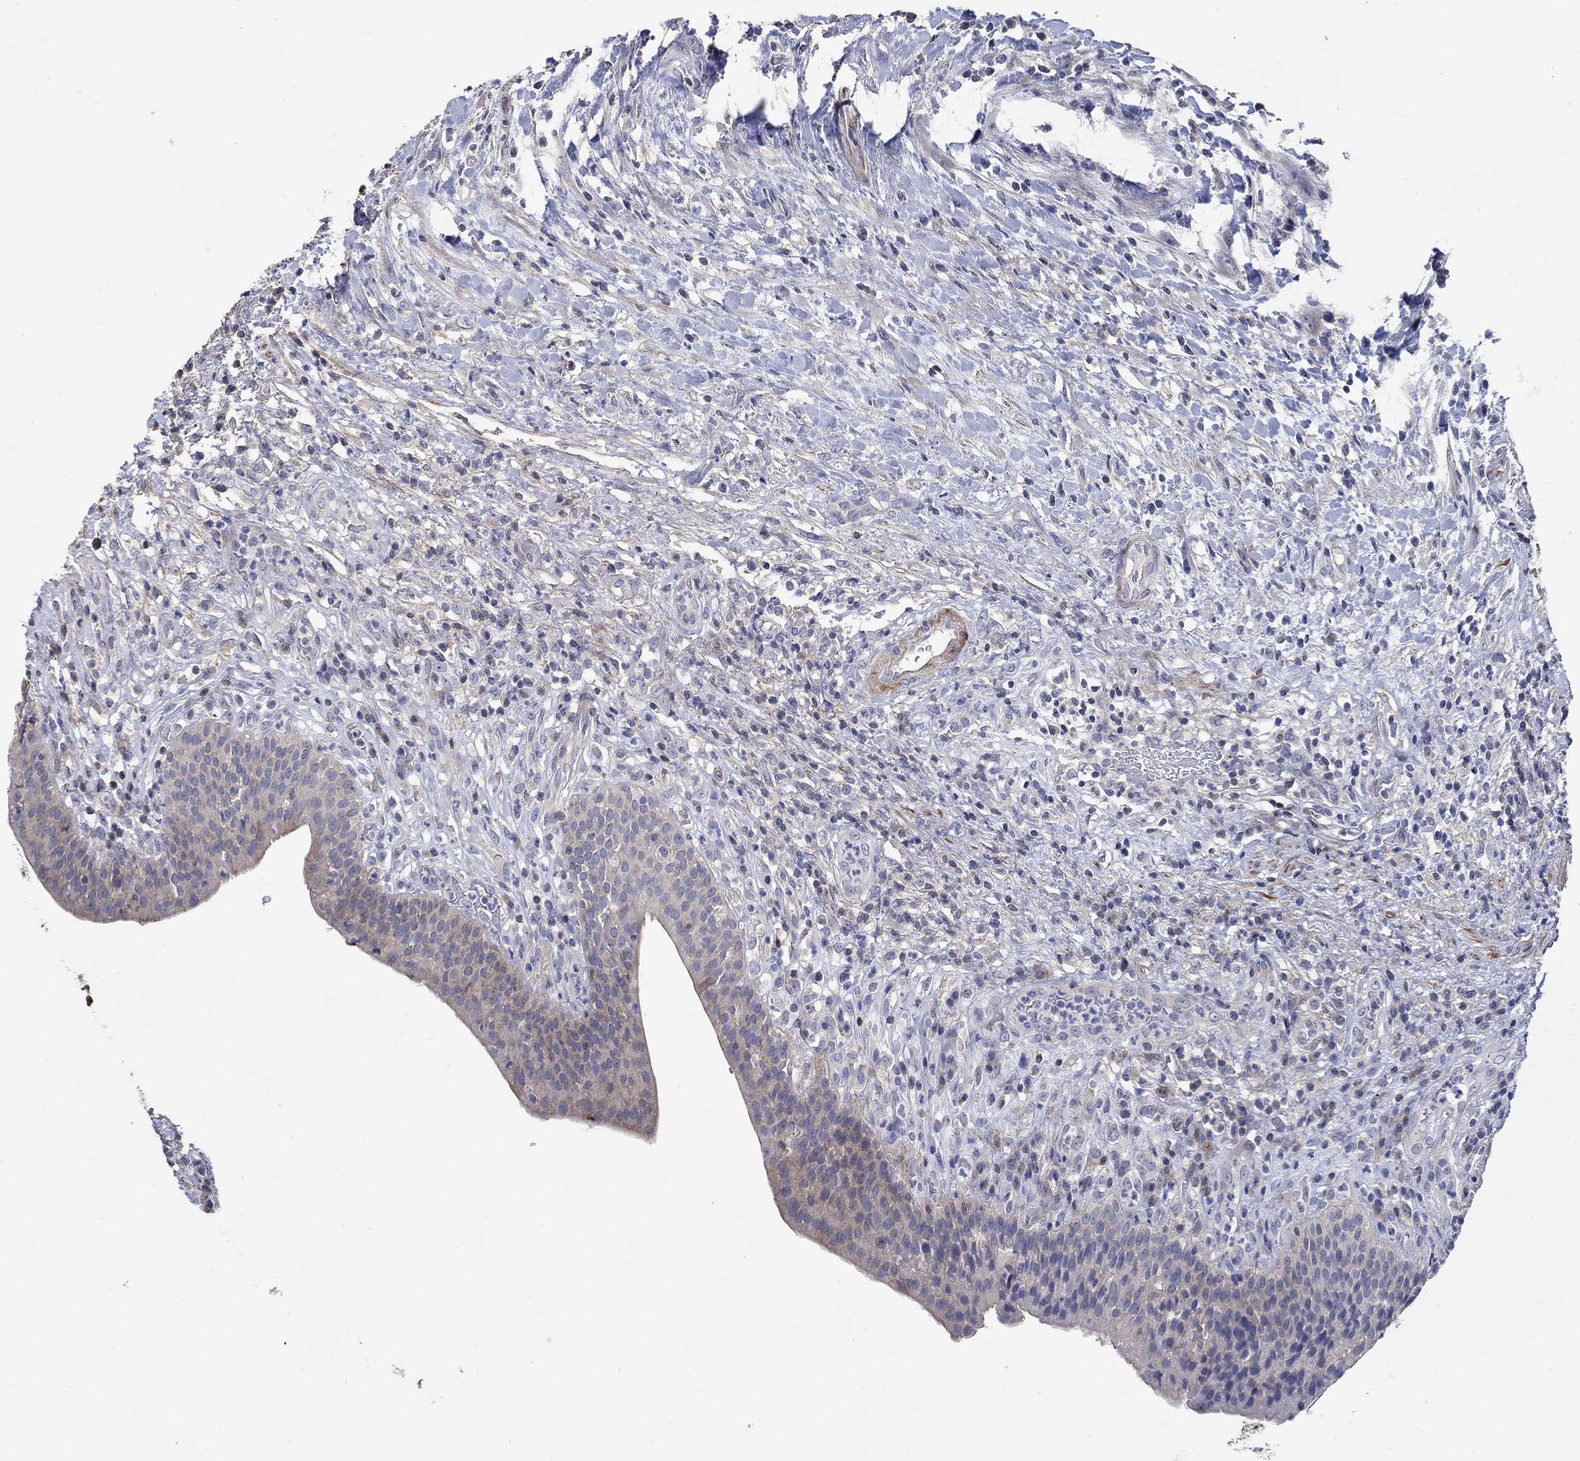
{"staining": {"intensity": "moderate", "quantity": "<25%", "location": "cytoplasmic/membranous"}, "tissue": "urinary bladder", "cell_type": "Urothelial cells", "image_type": "normal", "snomed": [{"axis": "morphology", "description": "Normal tissue, NOS"}, {"axis": "topography", "description": "Urinary bladder"}], "caption": "Immunohistochemical staining of unremarkable urinary bladder exhibits <25% levels of moderate cytoplasmic/membranous protein positivity in approximately <25% of urothelial cells. The staining was performed using DAB (3,3'-diaminobenzidine), with brown indicating positive protein expression. Nuclei are stained blue with hematoxylin.", "gene": "TNFAIP8L3", "patient": {"sex": "male", "age": 66}}